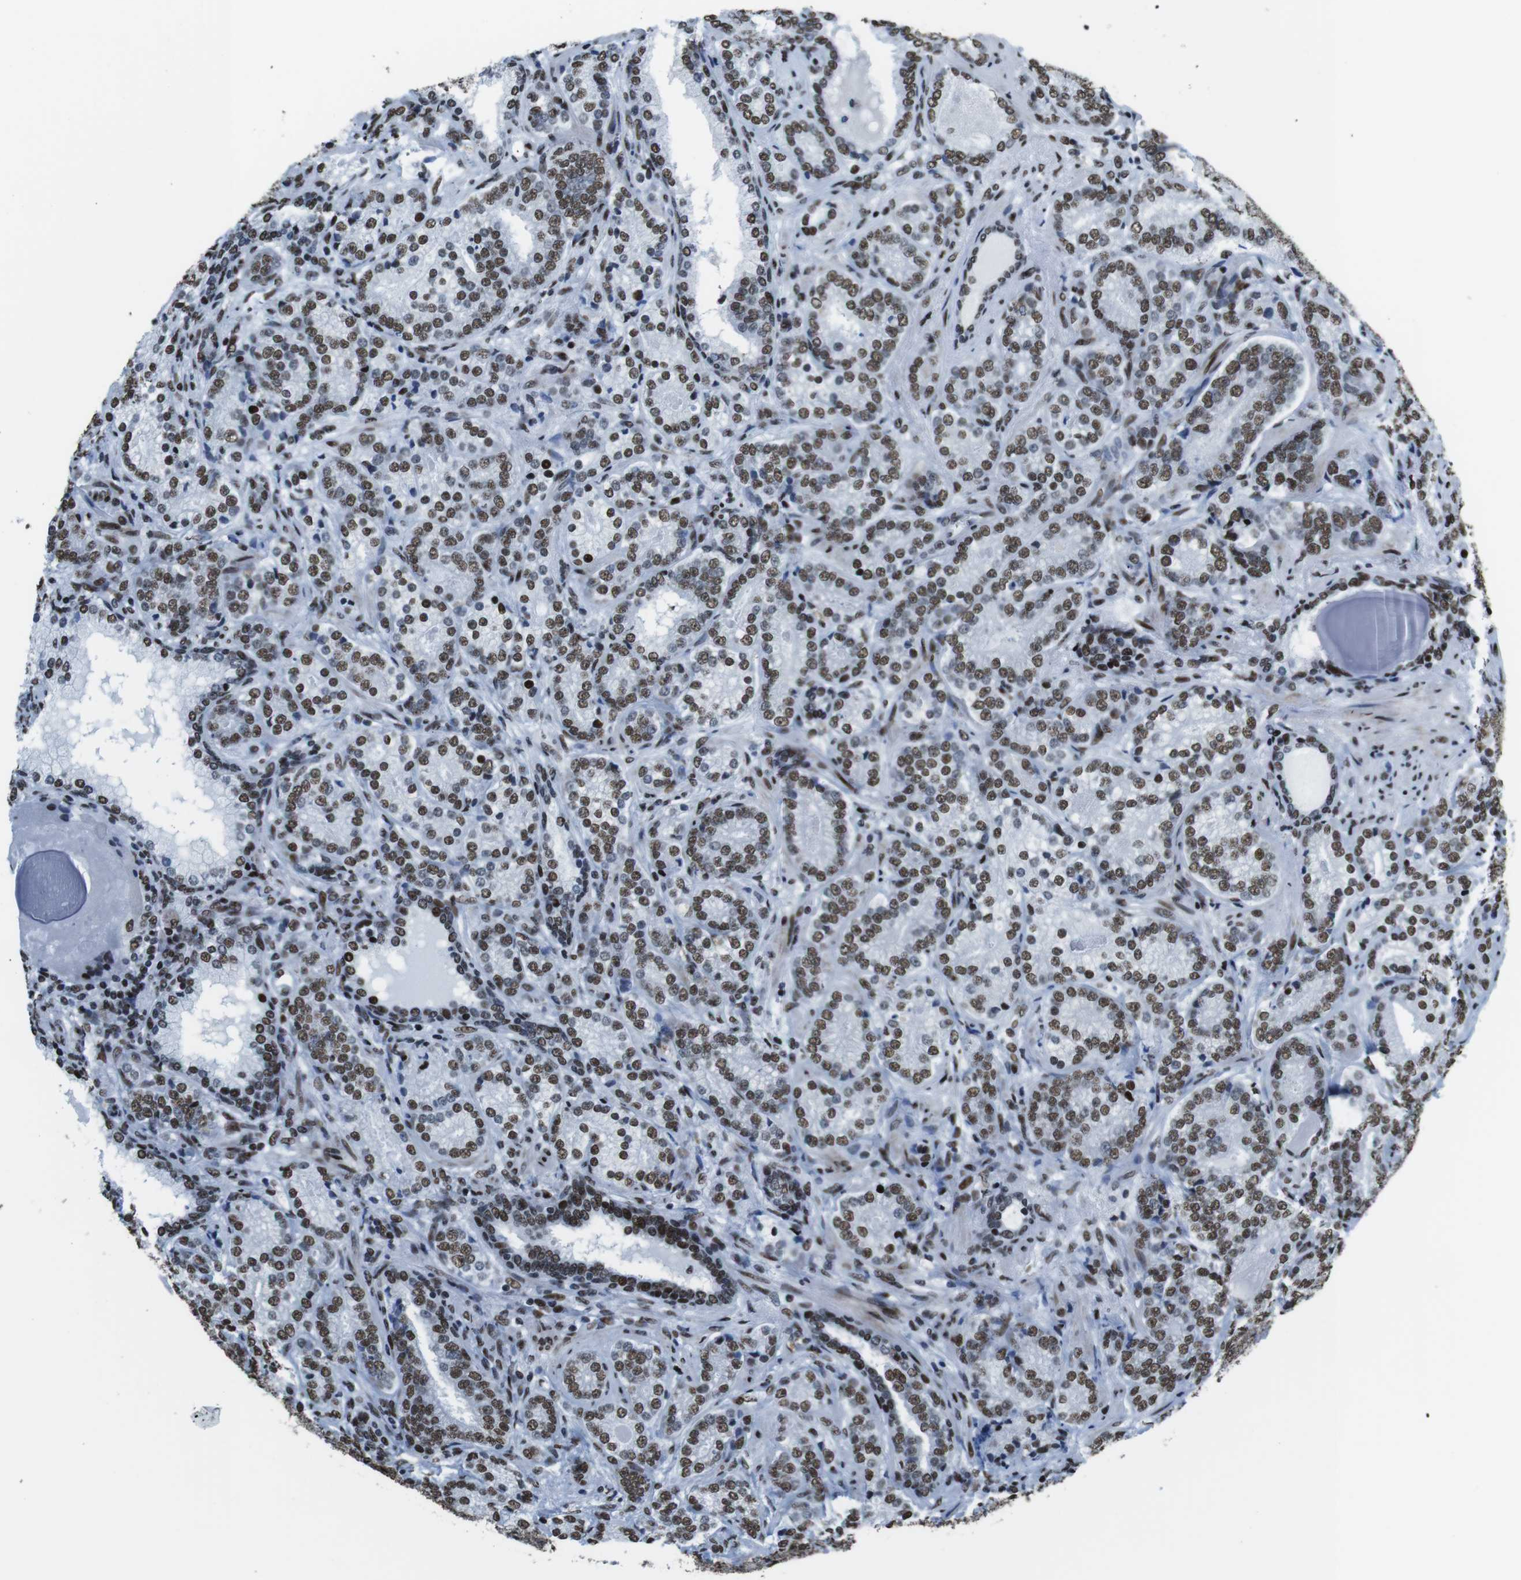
{"staining": {"intensity": "moderate", "quantity": ">75%", "location": "nuclear"}, "tissue": "prostate cancer", "cell_type": "Tumor cells", "image_type": "cancer", "snomed": [{"axis": "morphology", "description": "Adenocarcinoma, High grade"}, {"axis": "topography", "description": "Prostate"}], "caption": "Human prostate high-grade adenocarcinoma stained for a protein (brown) displays moderate nuclear positive staining in approximately >75% of tumor cells.", "gene": "CITED2", "patient": {"sex": "male", "age": 61}}